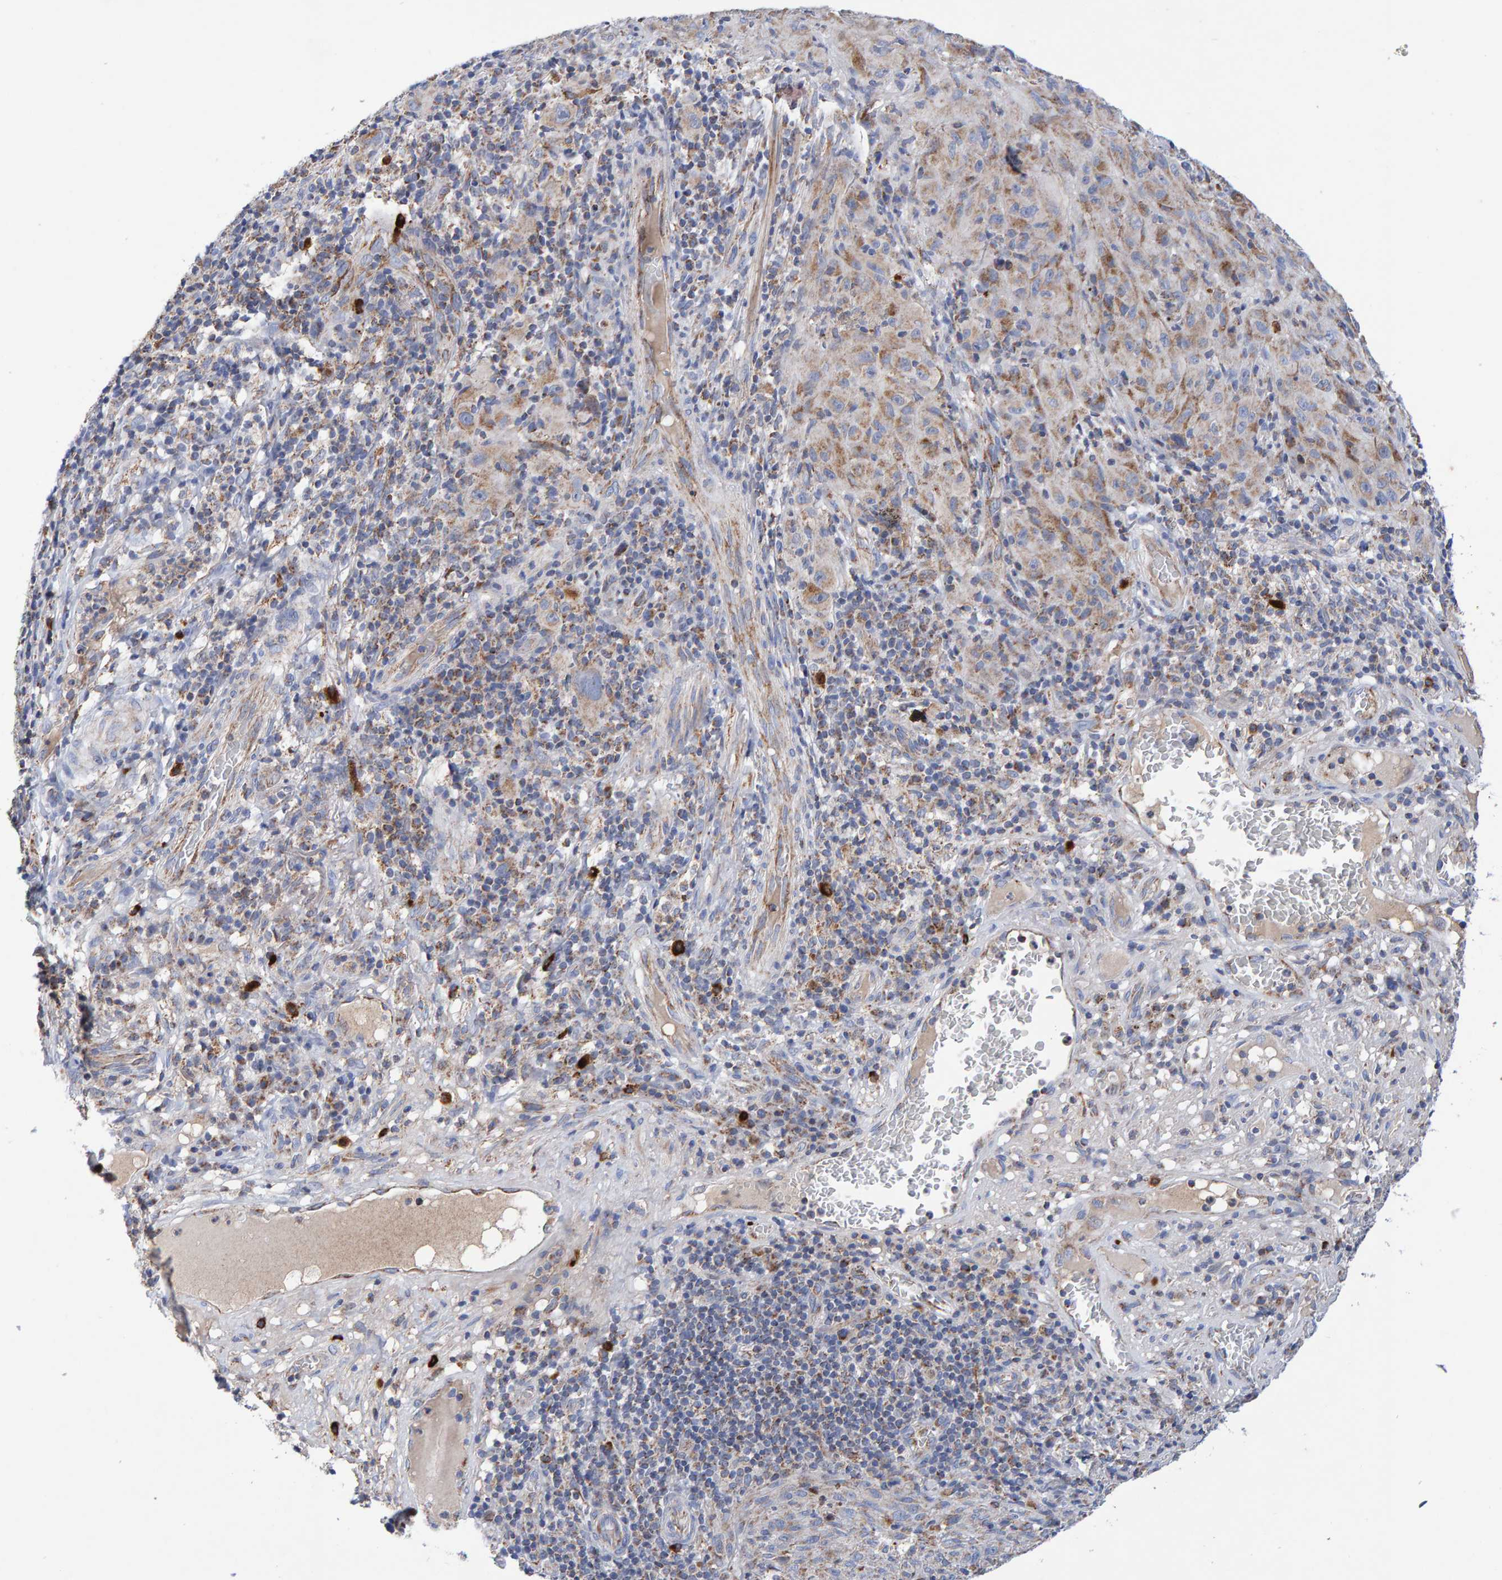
{"staining": {"intensity": "weak", "quantity": "25%-75%", "location": "cytoplasmic/membranous"}, "tissue": "melanoma", "cell_type": "Tumor cells", "image_type": "cancer", "snomed": [{"axis": "morphology", "description": "Malignant melanoma, NOS"}, {"axis": "topography", "description": "Skin of head"}], "caption": "A micrograph showing weak cytoplasmic/membranous expression in approximately 25%-75% of tumor cells in malignant melanoma, as visualized by brown immunohistochemical staining.", "gene": "EFR3A", "patient": {"sex": "male", "age": 96}}